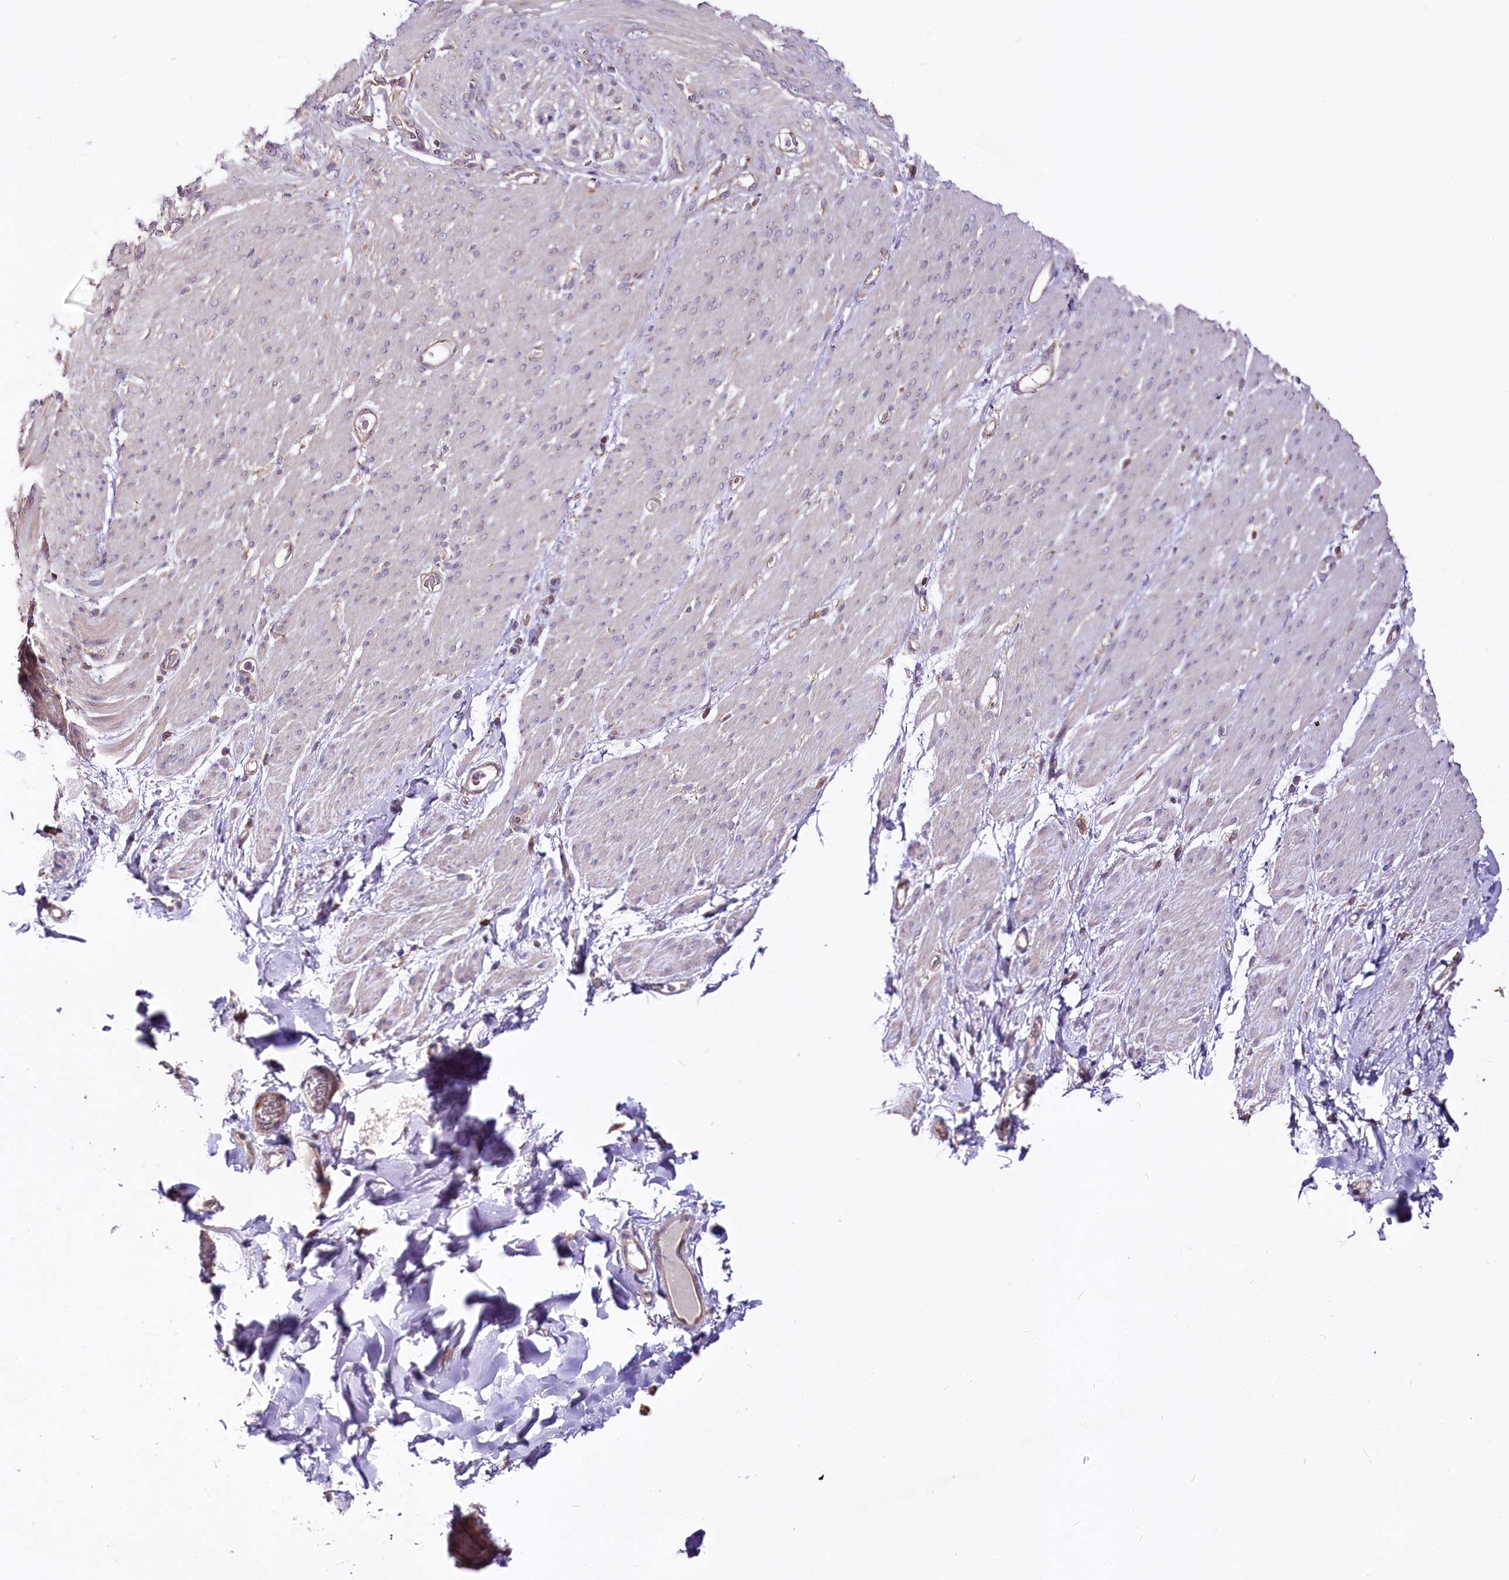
{"staining": {"intensity": "negative", "quantity": "none", "location": "none"}, "tissue": "adipose tissue", "cell_type": "Adipocytes", "image_type": "normal", "snomed": [{"axis": "morphology", "description": "Normal tissue, NOS"}, {"axis": "topography", "description": "Colon"}, {"axis": "topography", "description": "Peripheral nerve tissue"}], "caption": "Adipose tissue stained for a protein using immunohistochemistry (IHC) exhibits no expression adipocytes.", "gene": "ZNF226", "patient": {"sex": "female", "age": 61}}